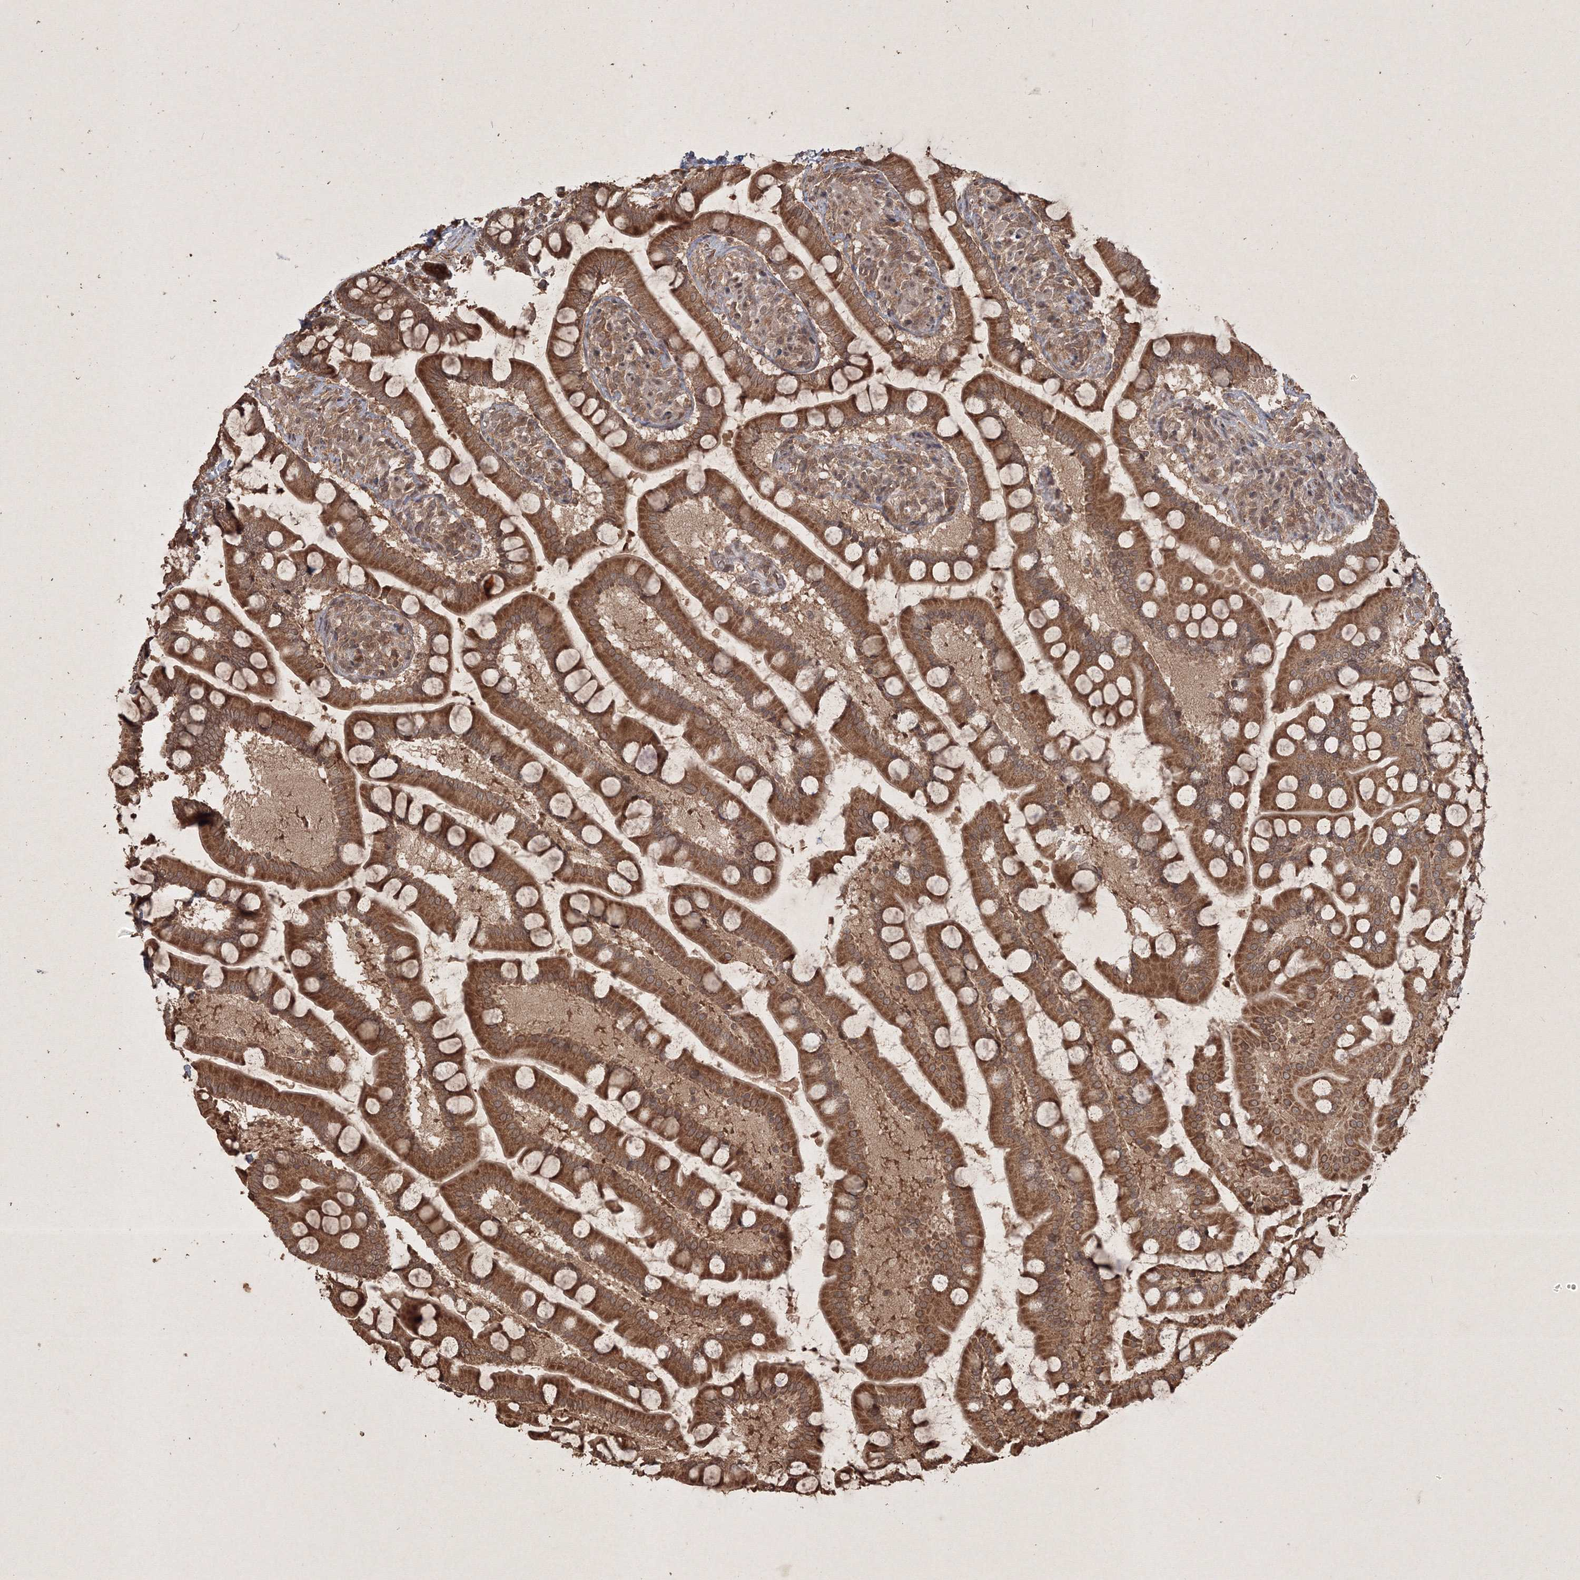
{"staining": {"intensity": "moderate", "quantity": ">75%", "location": "cytoplasmic/membranous"}, "tissue": "small intestine", "cell_type": "Glandular cells", "image_type": "normal", "snomed": [{"axis": "morphology", "description": "Normal tissue, NOS"}, {"axis": "topography", "description": "Small intestine"}], "caption": "An immunohistochemistry (IHC) histopathology image of normal tissue is shown. Protein staining in brown labels moderate cytoplasmic/membranous positivity in small intestine within glandular cells.", "gene": "PELI3", "patient": {"sex": "male", "age": 41}}